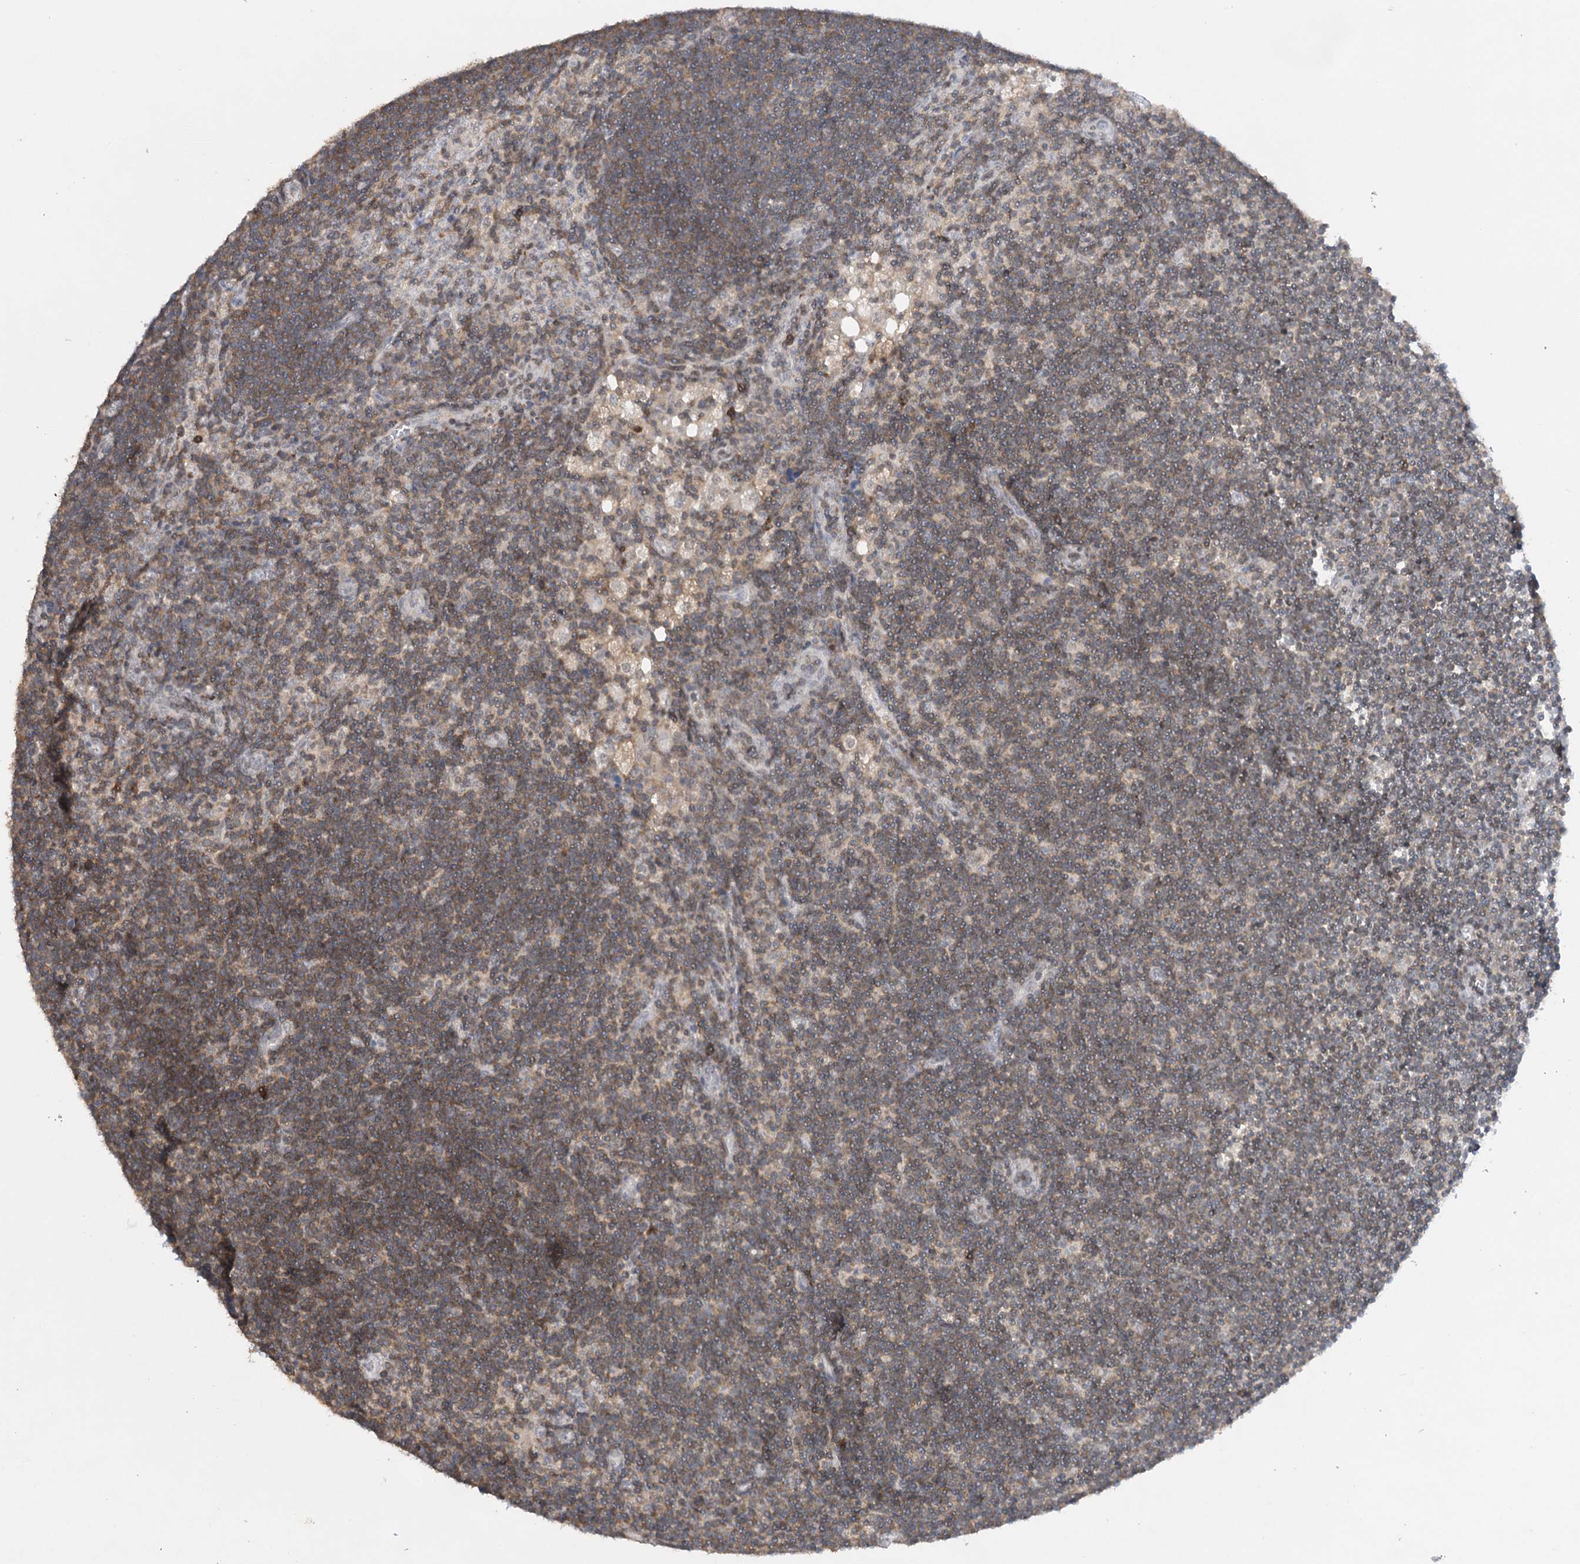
{"staining": {"intensity": "moderate", "quantity": "<25%", "location": "cytoplasmic/membranous"}, "tissue": "lymph node", "cell_type": "Germinal center cells", "image_type": "normal", "snomed": [{"axis": "morphology", "description": "Normal tissue, NOS"}, {"axis": "topography", "description": "Lymph node"}], "caption": "IHC staining of normal lymph node, which displays low levels of moderate cytoplasmic/membranous staining in approximately <25% of germinal center cells indicating moderate cytoplasmic/membranous protein staining. The staining was performed using DAB (brown) for protein detection and nuclei were counterstained in hematoxylin (blue).", "gene": "TRAF3IP1", "patient": {"sex": "male", "age": 24}}